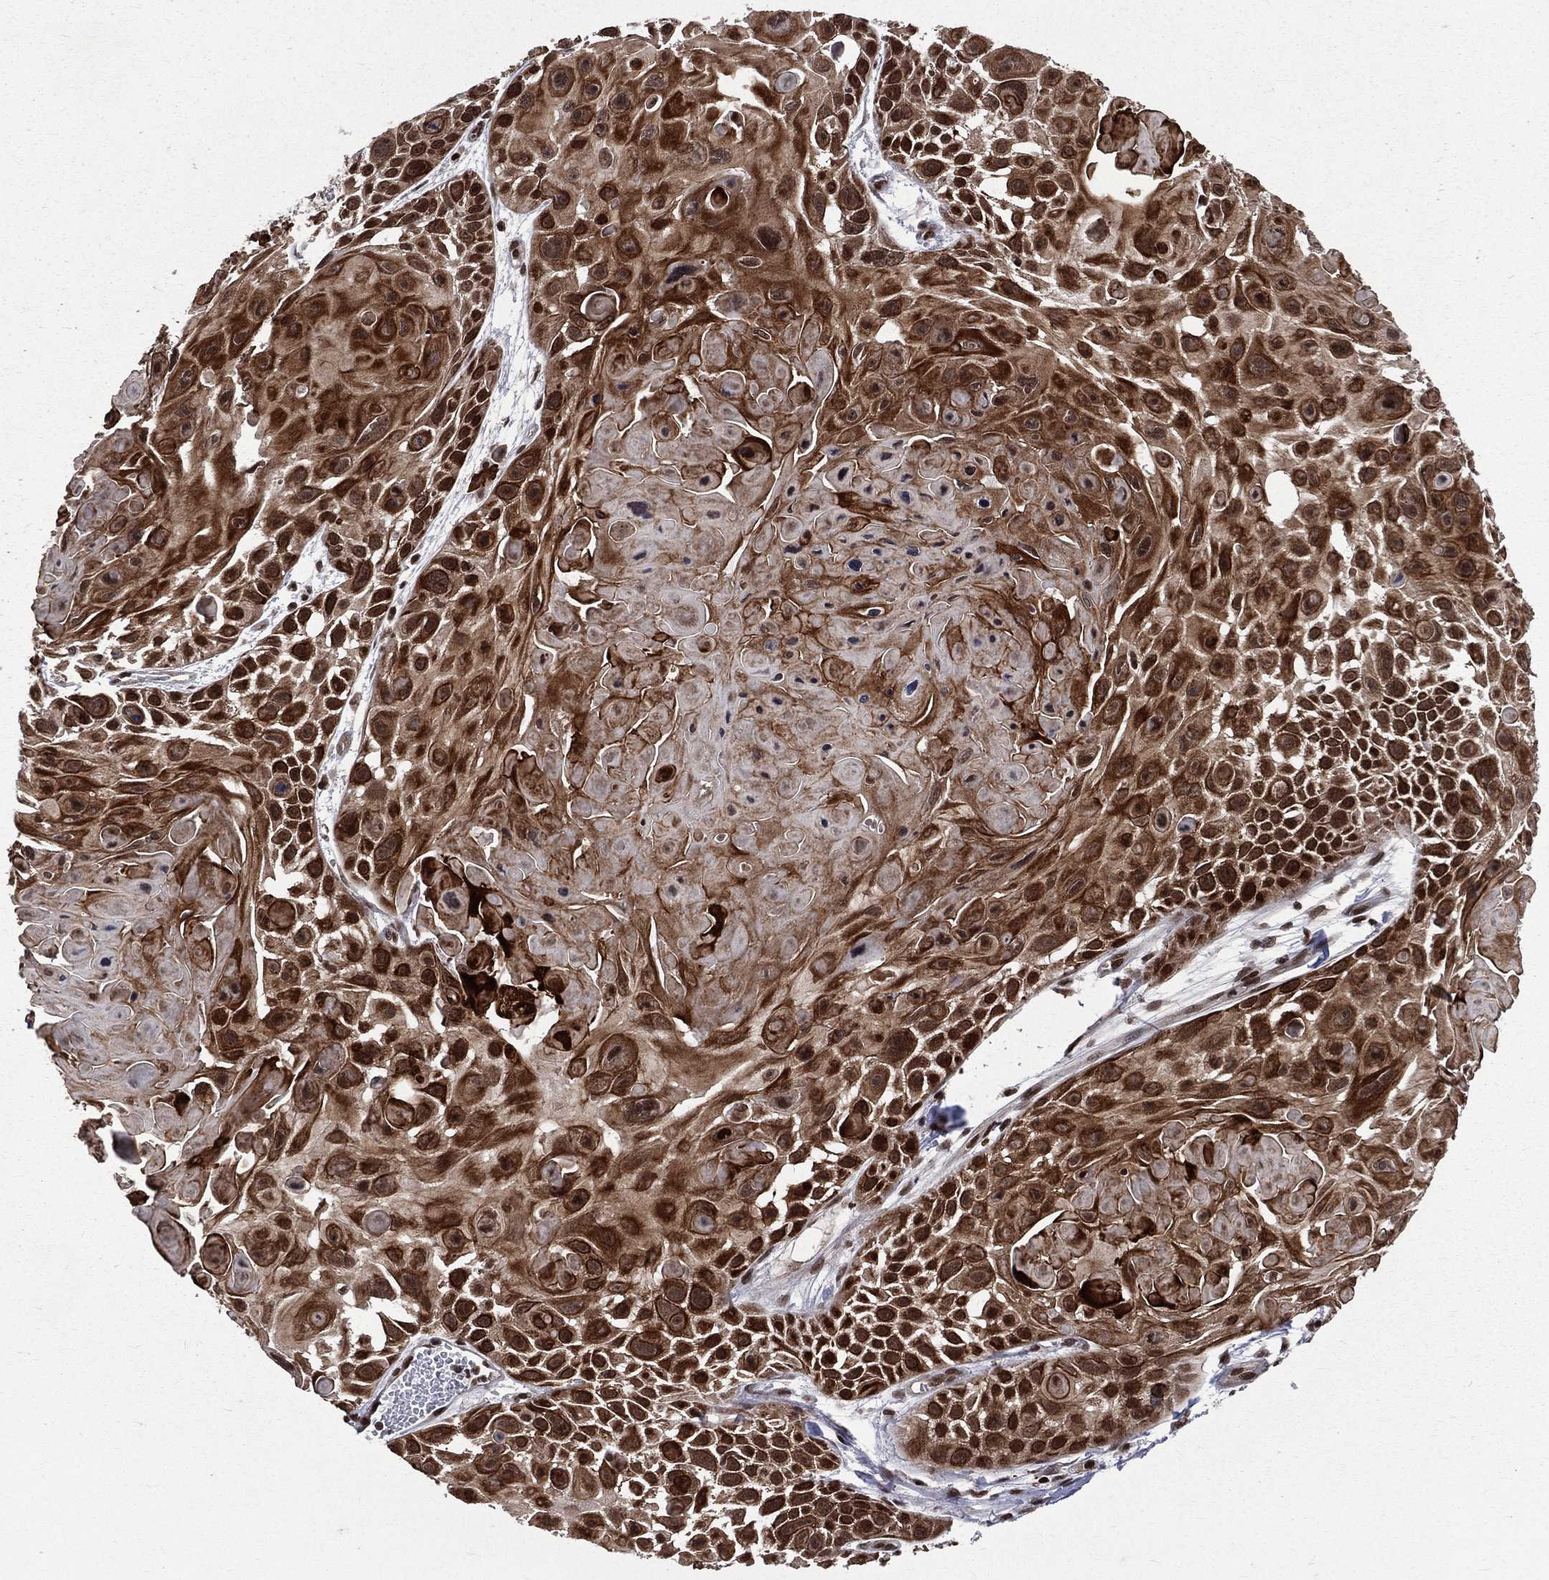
{"staining": {"intensity": "strong", "quantity": ">75%", "location": "cytoplasmic/membranous,nuclear"}, "tissue": "skin cancer", "cell_type": "Tumor cells", "image_type": "cancer", "snomed": [{"axis": "morphology", "description": "Squamous cell carcinoma, NOS"}, {"axis": "topography", "description": "Skin"}, {"axis": "topography", "description": "Anal"}], "caption": "A high-resolution image shows immunohistochemistry staining of skin squamous cell carcinoma, which reveals strong cytoplasmic/membranous and nuclear expression in approximately >75% of tumor cells. (IHC, brightfield microscopy, high magnification).", "gene": "SMC3", "patient": {"sex": "female", "age": 75}}